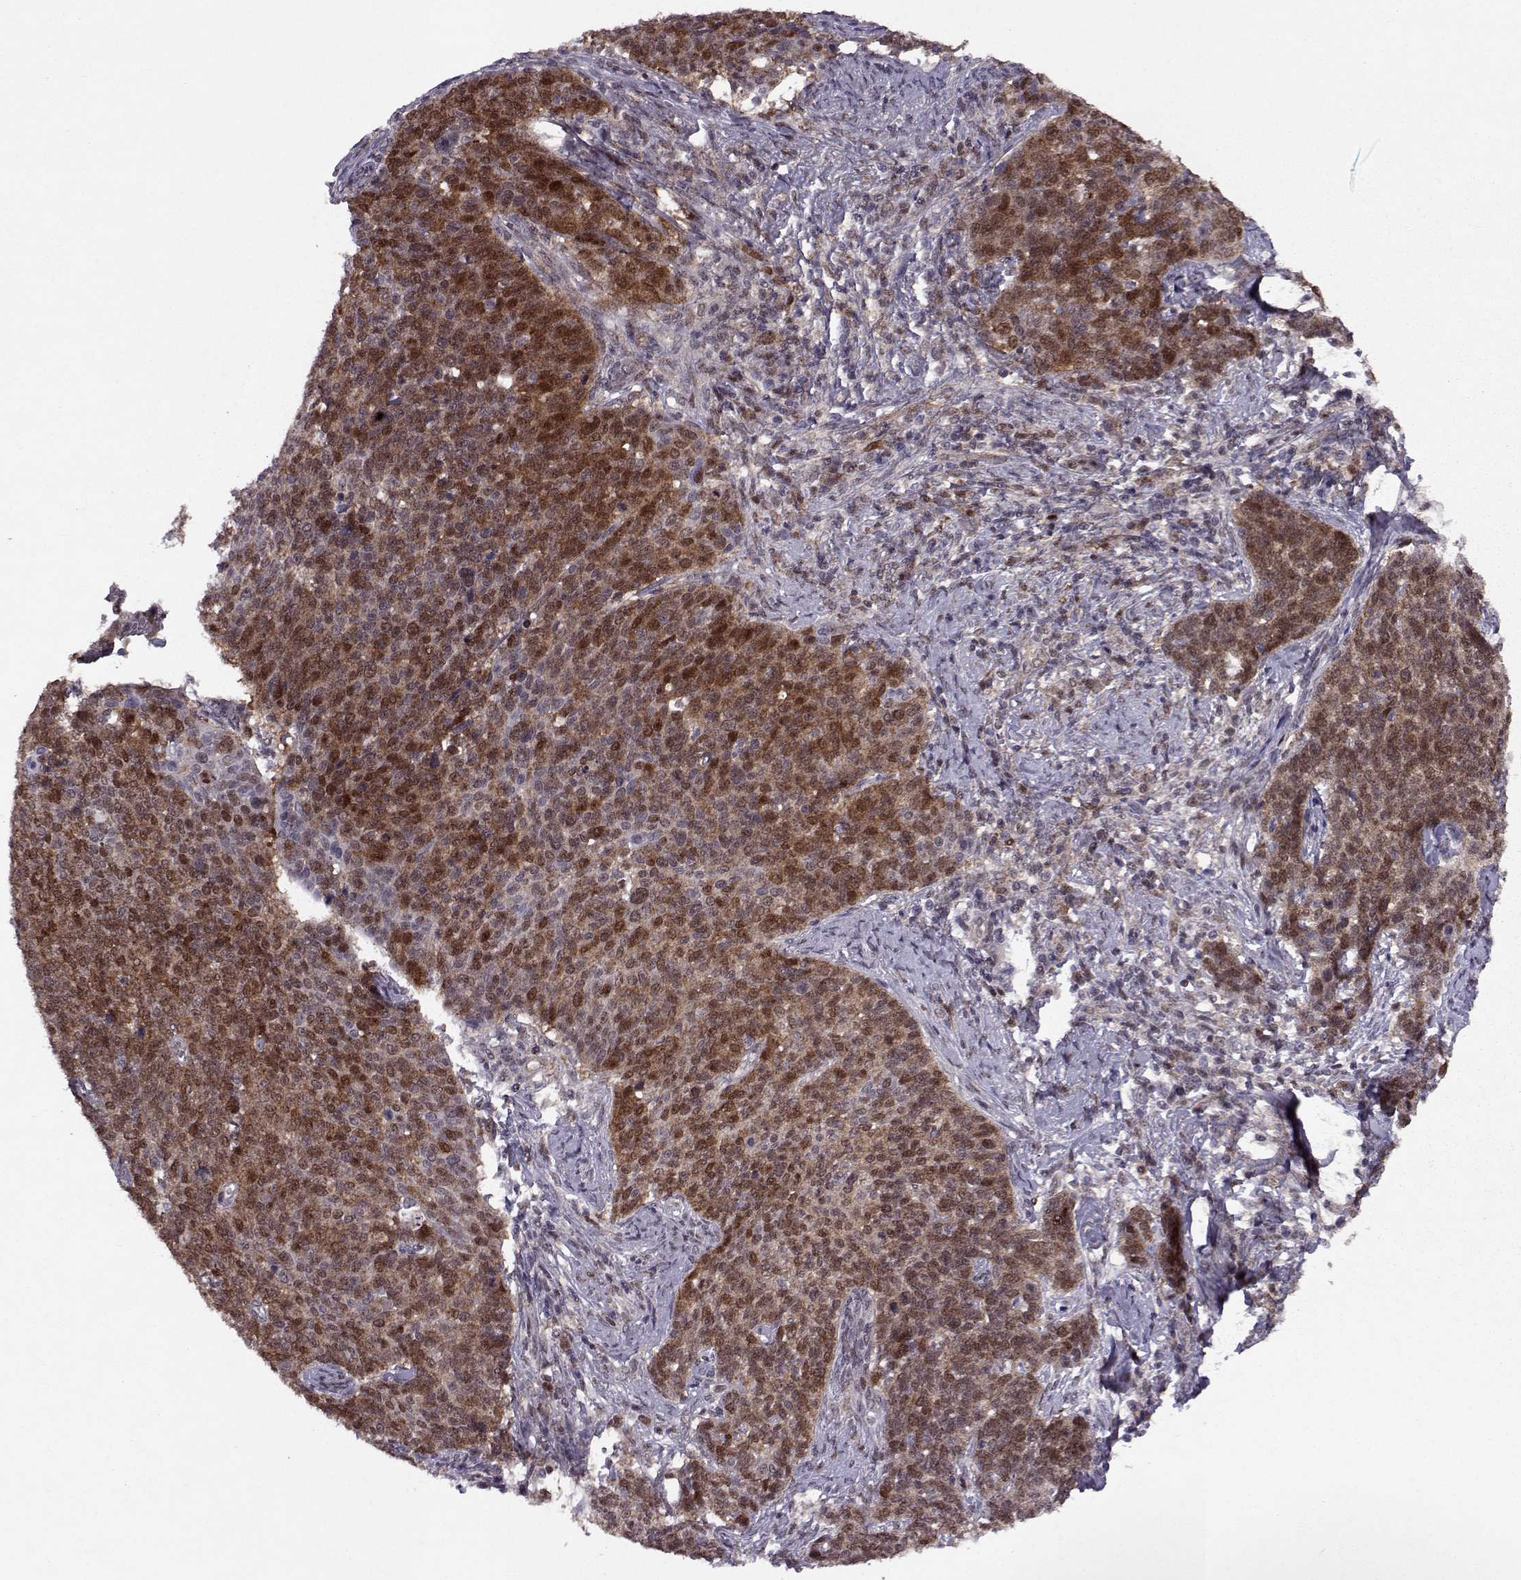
{"staining": {"intensity": "moderate", "quantity": ">75%", "location": "cytoplasmic/membranous,nuclear"}, "tissue": "cervical cancer", "cell_type": "Tumor cells", "image_type": "cancer", "snomed": [{"axis": "morphology", "description": "Squamous cell carcinoma, NOS"}, {"axis": "topography", "description": "Cervix"}], "caption": "Squamous cell carcinoma (cervical) tissue displays moderate cytoplasmic/membranous and nuclear expression in approximately >75% of tumor cells, visualized by immunohistochemistry.", "gene": "CDK4", "patient": {"sex": "female", "age": 39}}